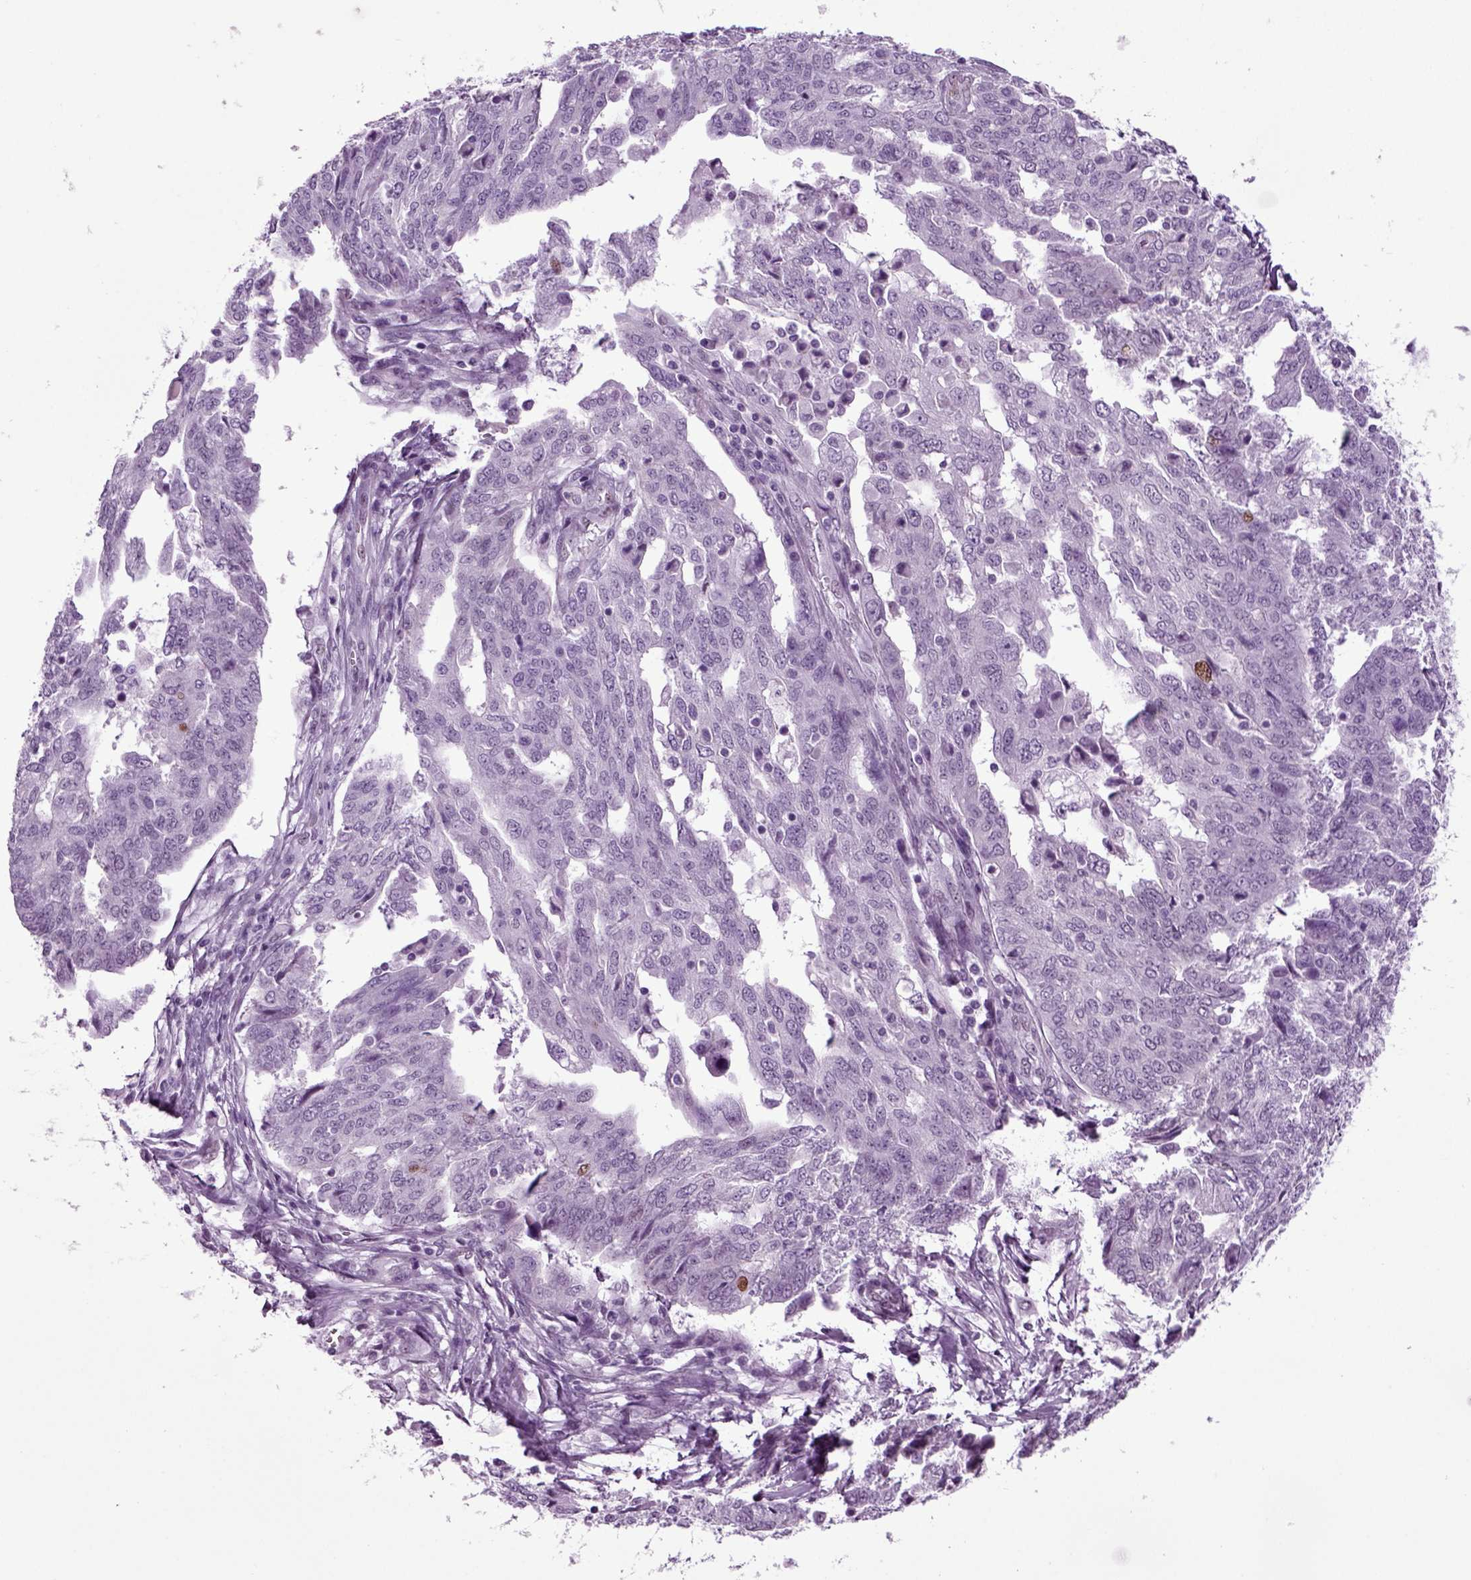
{"staining": {"intensity": "negative", "quantity": "none", "location": "none"}, "tissue": "ovarian cancer", "cell_type": "Tumor cells", "image_type": "cancer", "snomed": [{"axis": "morphology", "description": "Cystadenocarcinoma, serous, NOS"}, {"axis": "topography", "description": "Ovary"}], "caption": "High magnification brightfield microscopy of ovarian serous cystadenocarcinoma stained with DAB (3,3'-diaminobenzidine) (brown) and counterstained with hematoxylin (blue): tumor cells show no significant staining.", "gene": "RFX3", "patient": {"sex": "female", "age": 67}}